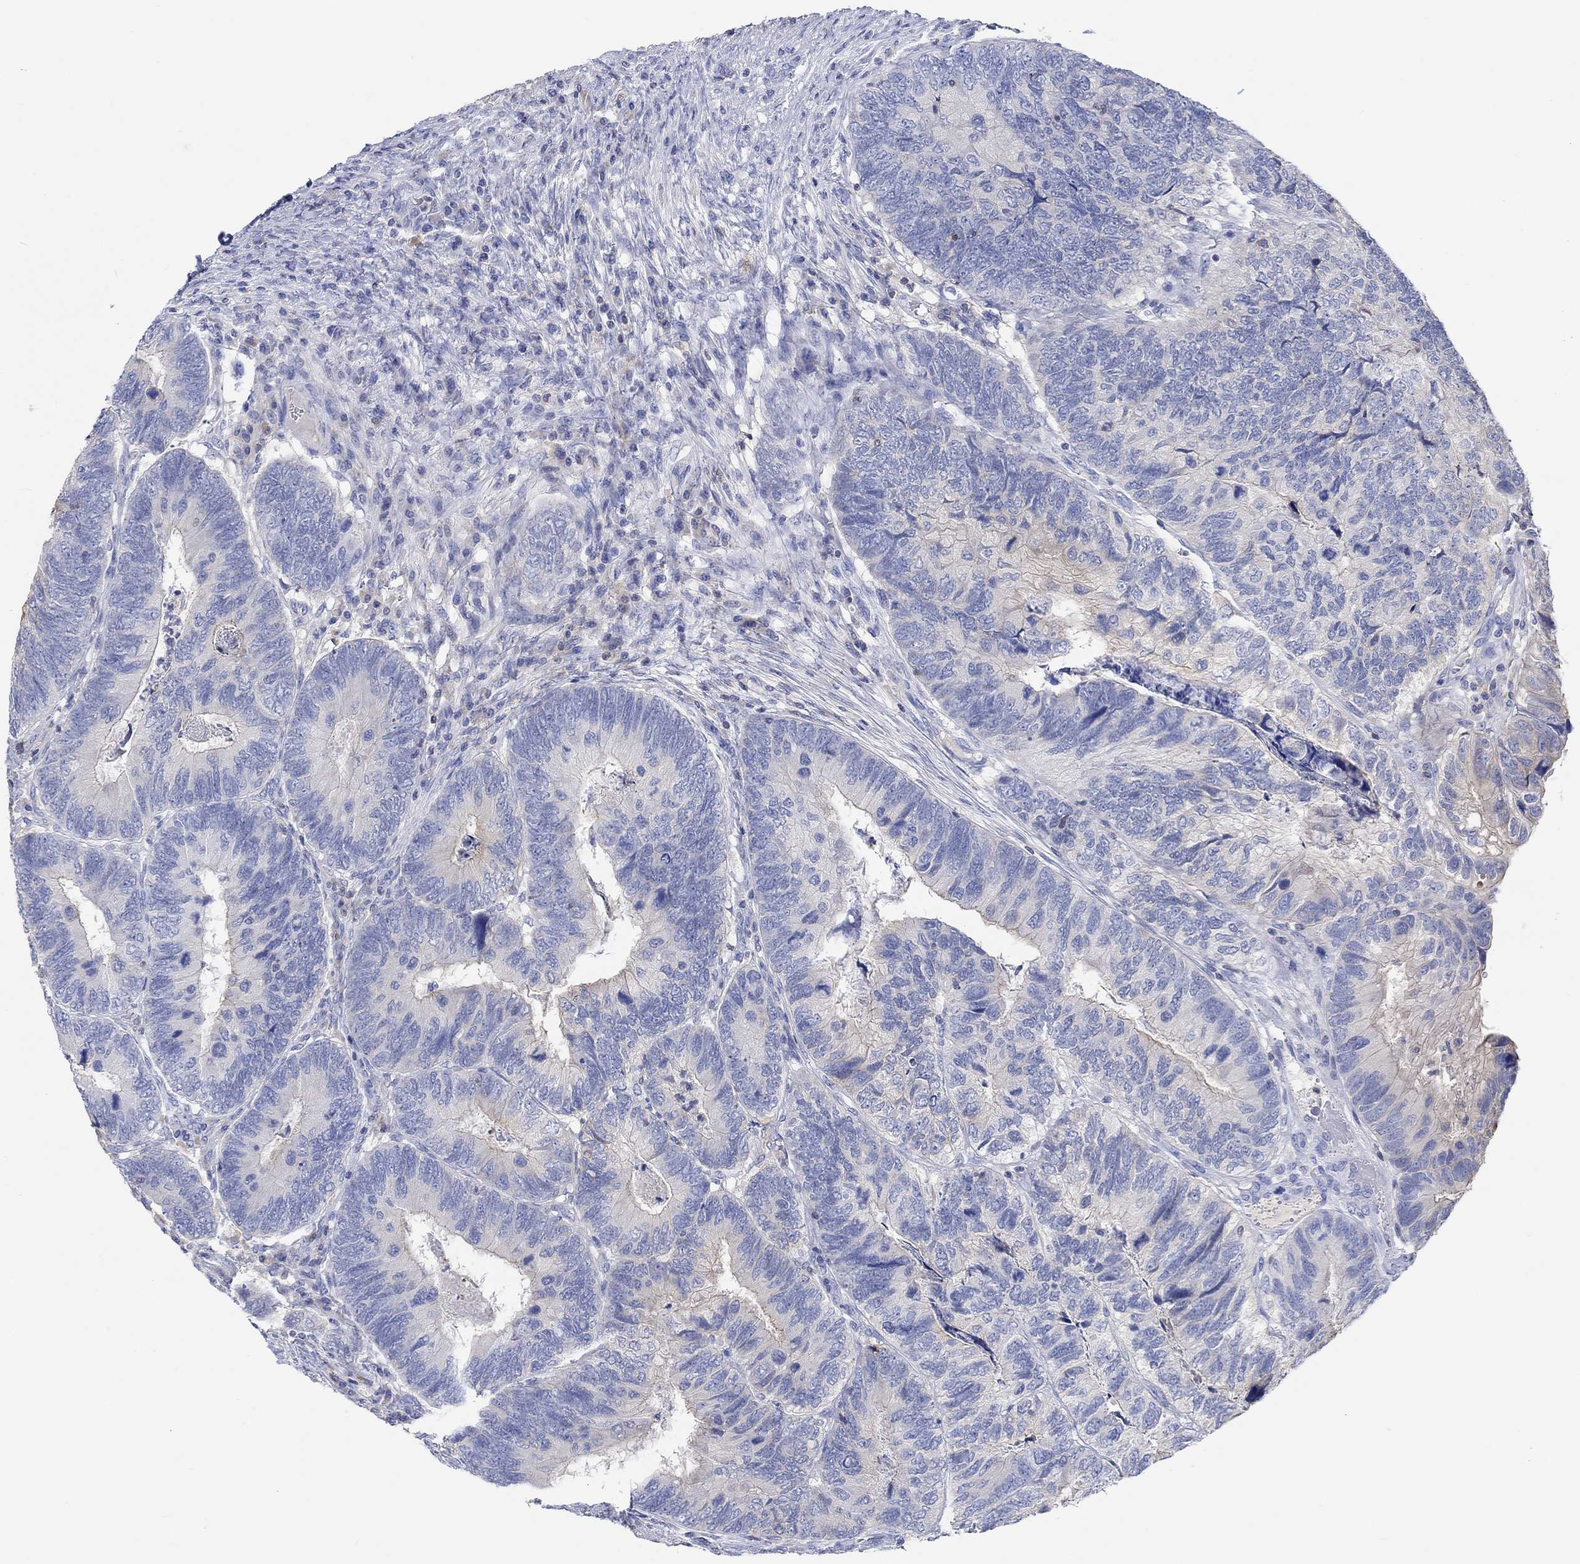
{"staining": {"intensity": "negative", "quantity": "none", "location": "none"}, "tissue": "colorectal cancer", "cell_type": "Tumor cells", "image_type": "cancer", "snomed": [{"axis": "morphology", "description": "Adenocarcinoma, NOS"}, {"axis": "topography", "description": "Colon"}], "caption": "DAB immunohistochemical staining of human colorectal adenocarcinoma demonstrates no significant expression in tumor cells.", "gene": "GCM1", "patient": {"sex": "female", "age": 67}}